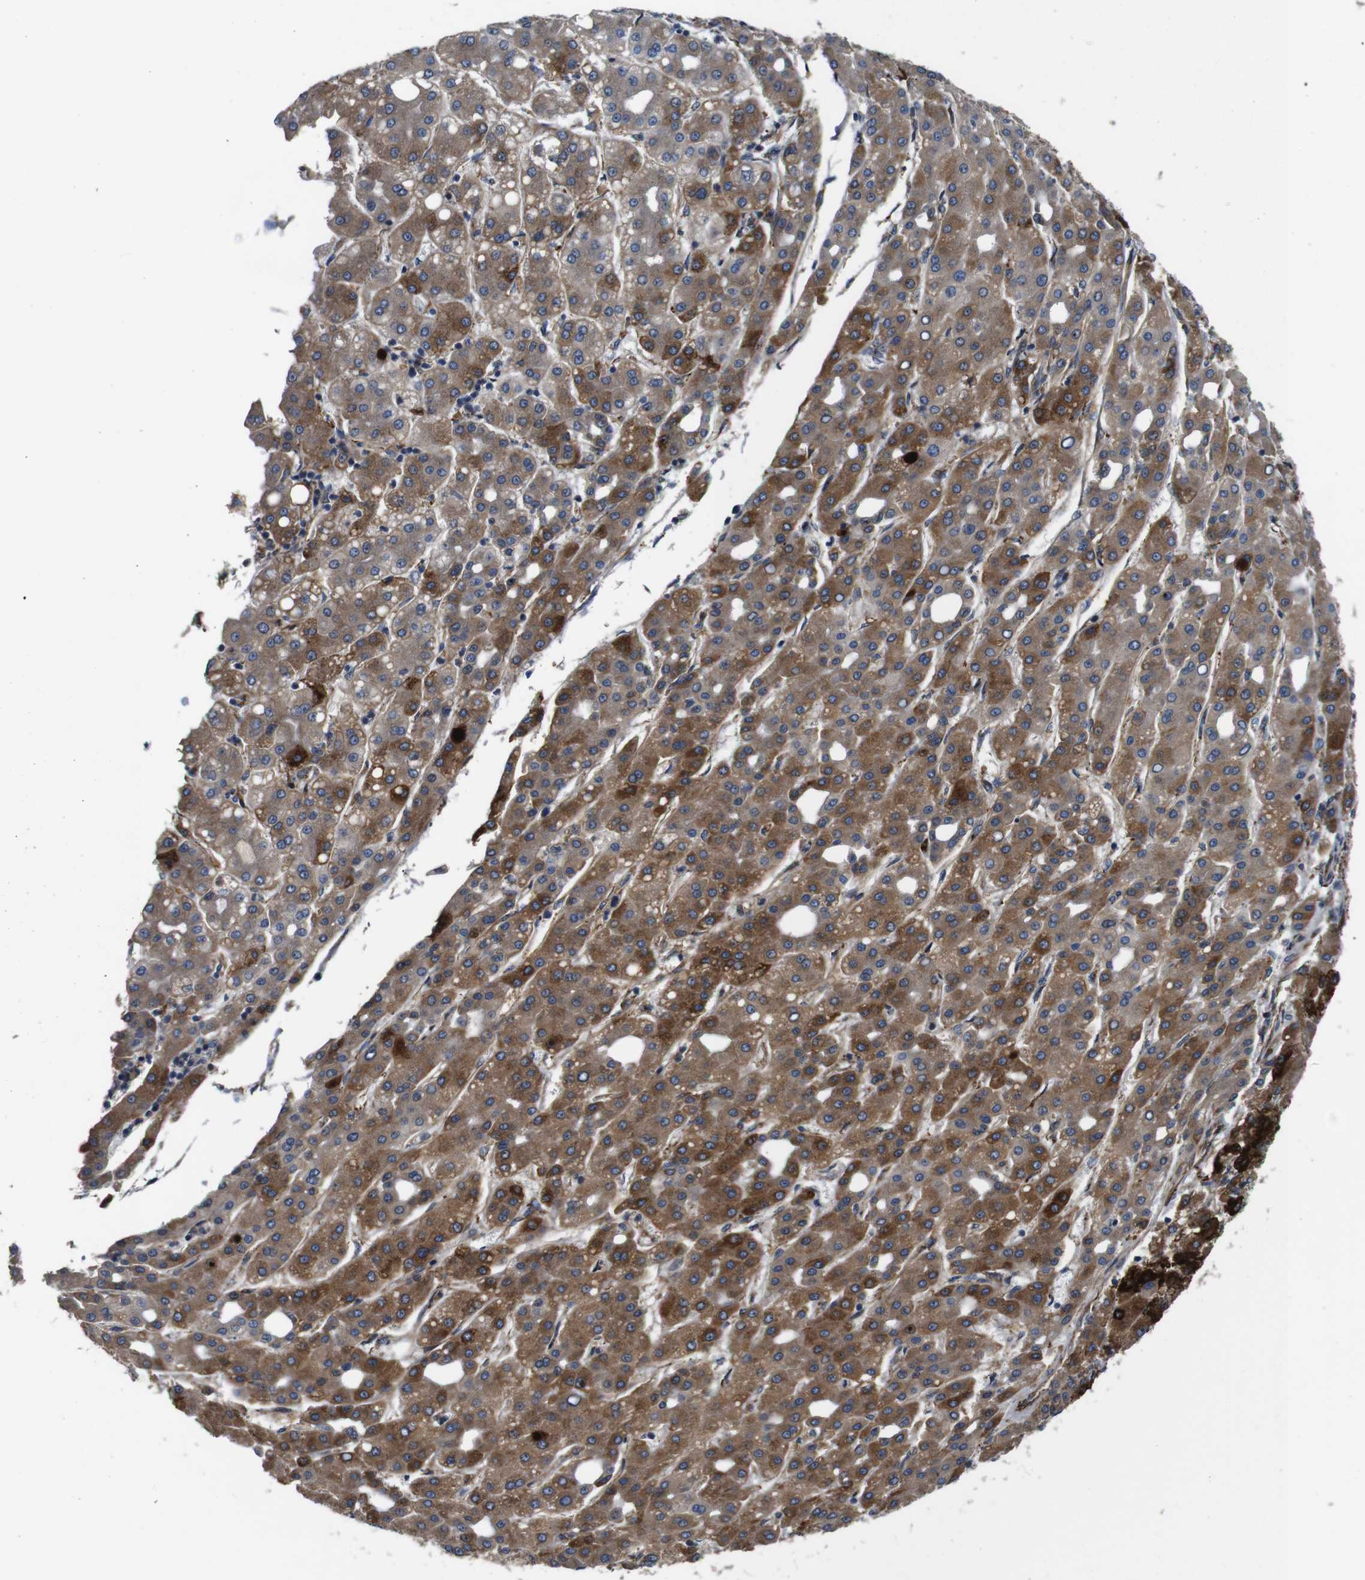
{"staining": {"intensity": "strong", "quantity": ">75%", "location": "cytoplasmic/membranous"}, "tissue": "liver cancer", "cell_type": "Tumor cells", "image_type": "cancer", "snomed": [{"axis": "morphology", "description": "Carcinoma, Hepatocellular, NOS"}, {"axis": "topography", "description": "Liver"}], "caption": "Protein analysis of liver cancer (hepatocellular carcinoma) tissue reveals strong cytoplasmic/membranous positivity in approximately >75% of tumor cells.", "gene": "UBE2G2", "patient": {"sex": "male", "age": 65}}